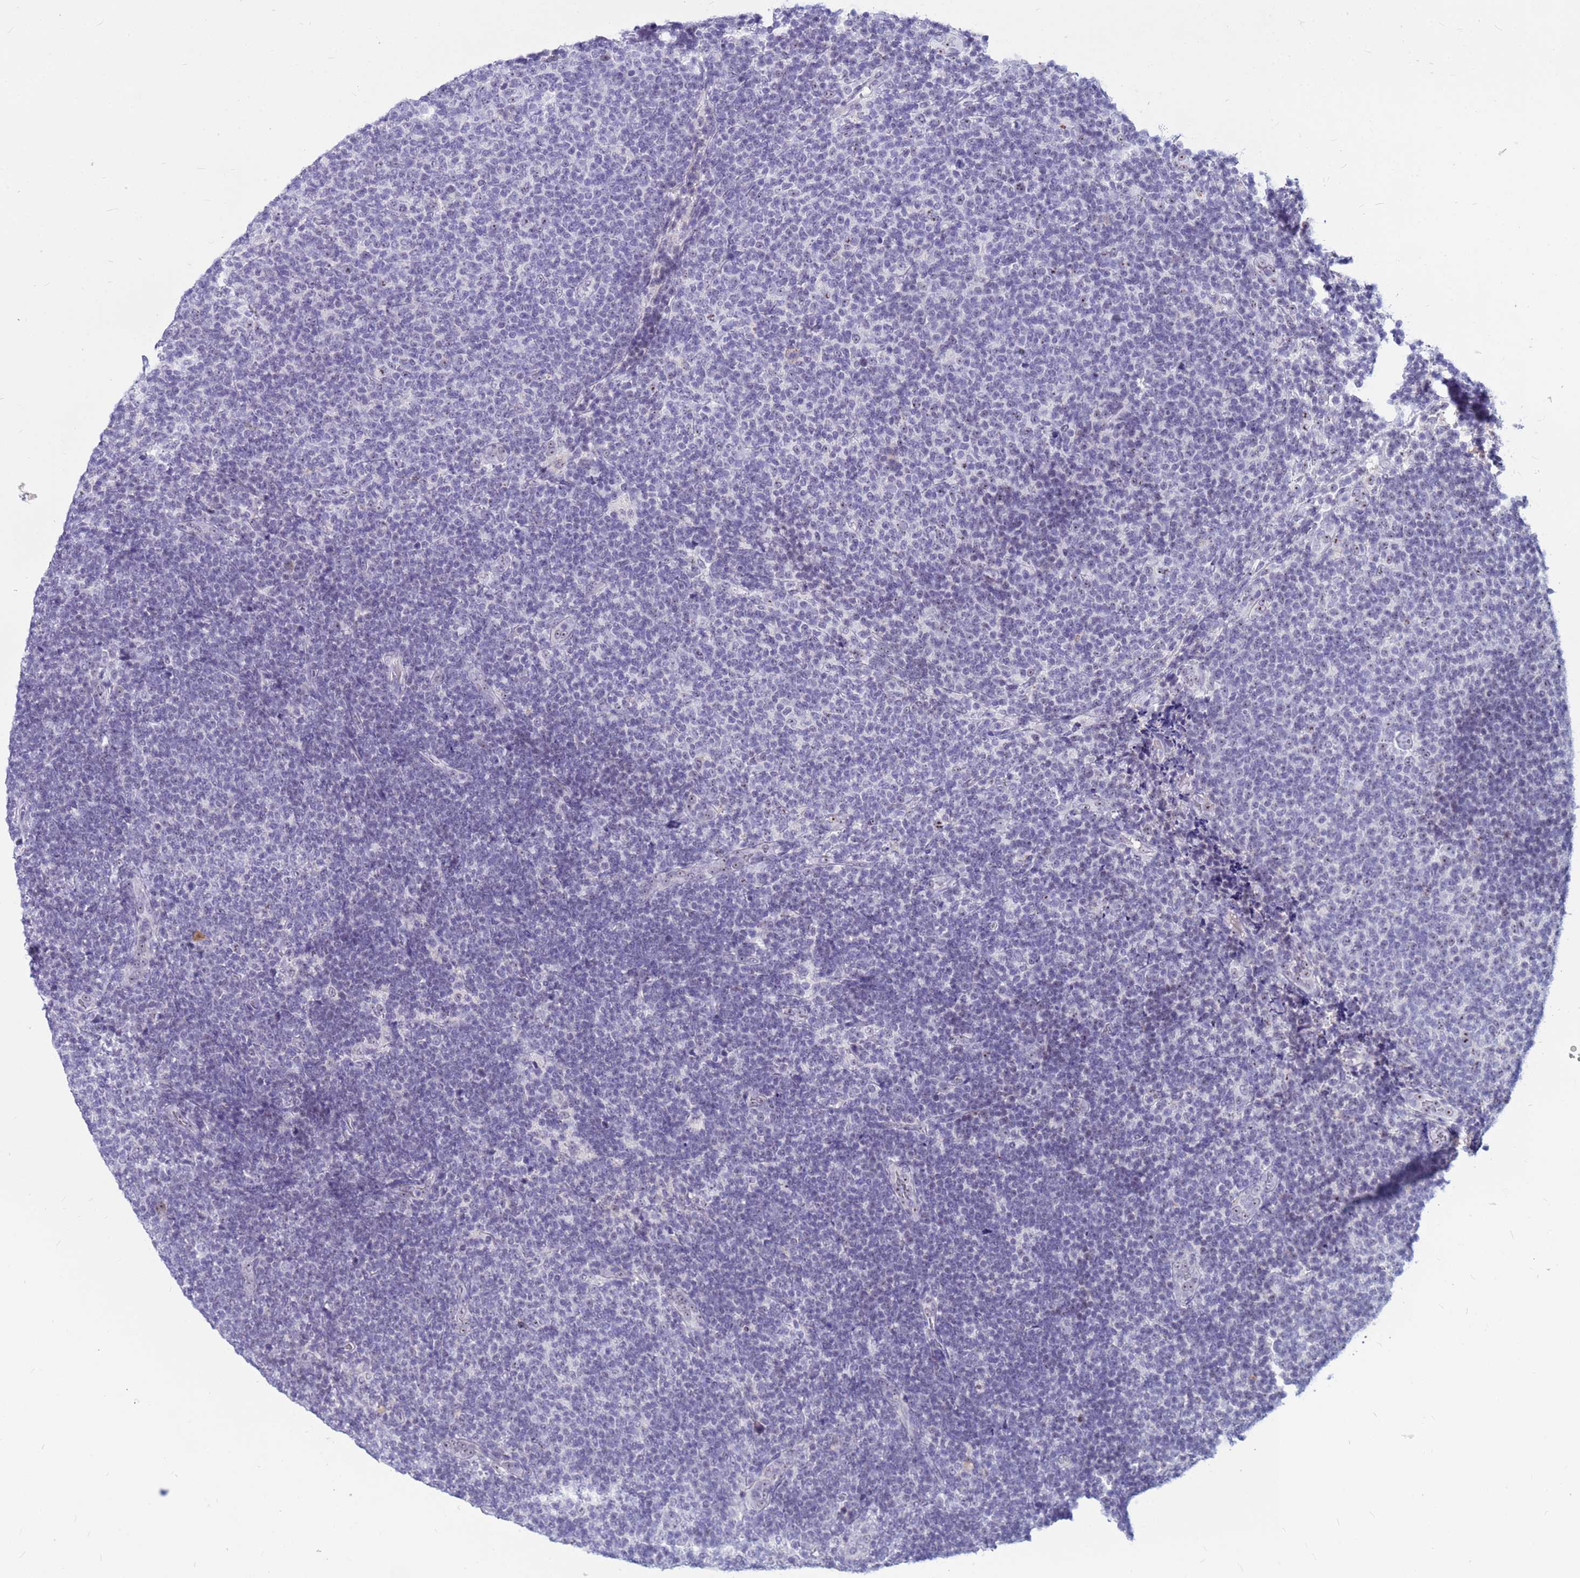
{"staining": {"intensity": "negative", "quantity": "none", "location": "none"}, "tissue": "lymphoma", "cell_type": "Tumor cells", "image_type": "cancer", "snomed": [{"axis": "morphology", "description": "Malignant lymphoma, non-Hodgkin's type, Low grade"}, {"axis": "topography", "description": "Lymph node"}], "caption": "High power microscopy histopathology image of an IHC image of low-grade malignant lymphoma, non-Hodgkin's type, revealing no significant staining in tumor cells.", "gene": "DMRTC2", "patient": {"sex": "male", "age": 66}}